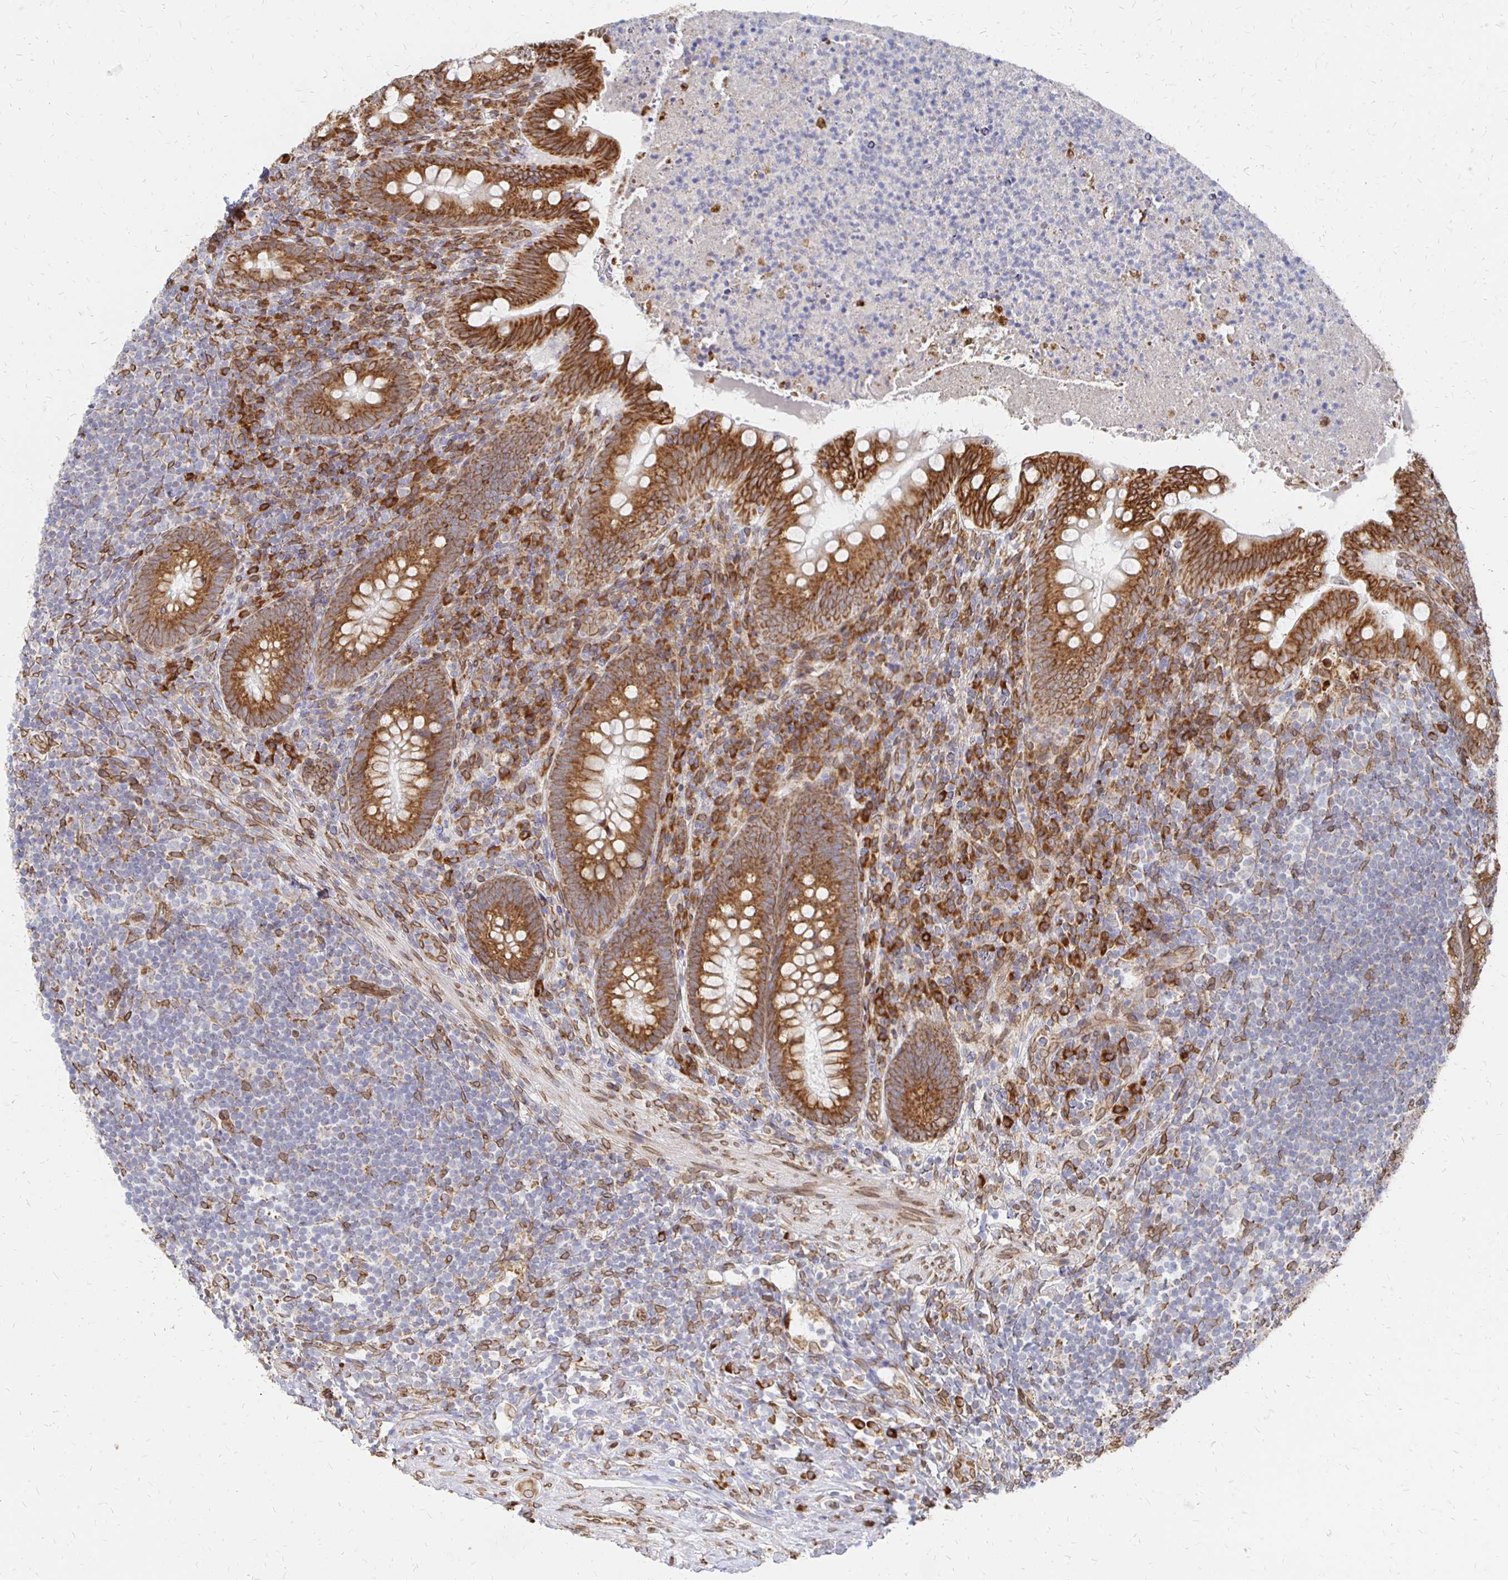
{"staining": {"intensity": "strong", "quantity": ">75%", "location": "cytoplasmic/membranous,nuclear"}, "tissue": "appendix", "cell_type": "Glandular cells", "image_type": "normal", "snomed": [{"axis": "morphology", "description": "Normal tissue, NOS"}, {"axis": "topography", "description": "Appendix"}], "caption": "IHC (DAB) staining of unremarkable human appendix demonstrates strong cytoplasmic/membranous,nuclear protein expression in about >75% of glandular cells.", "gene": "PELI3", "patient": {"sex": "male", "age": 47}}